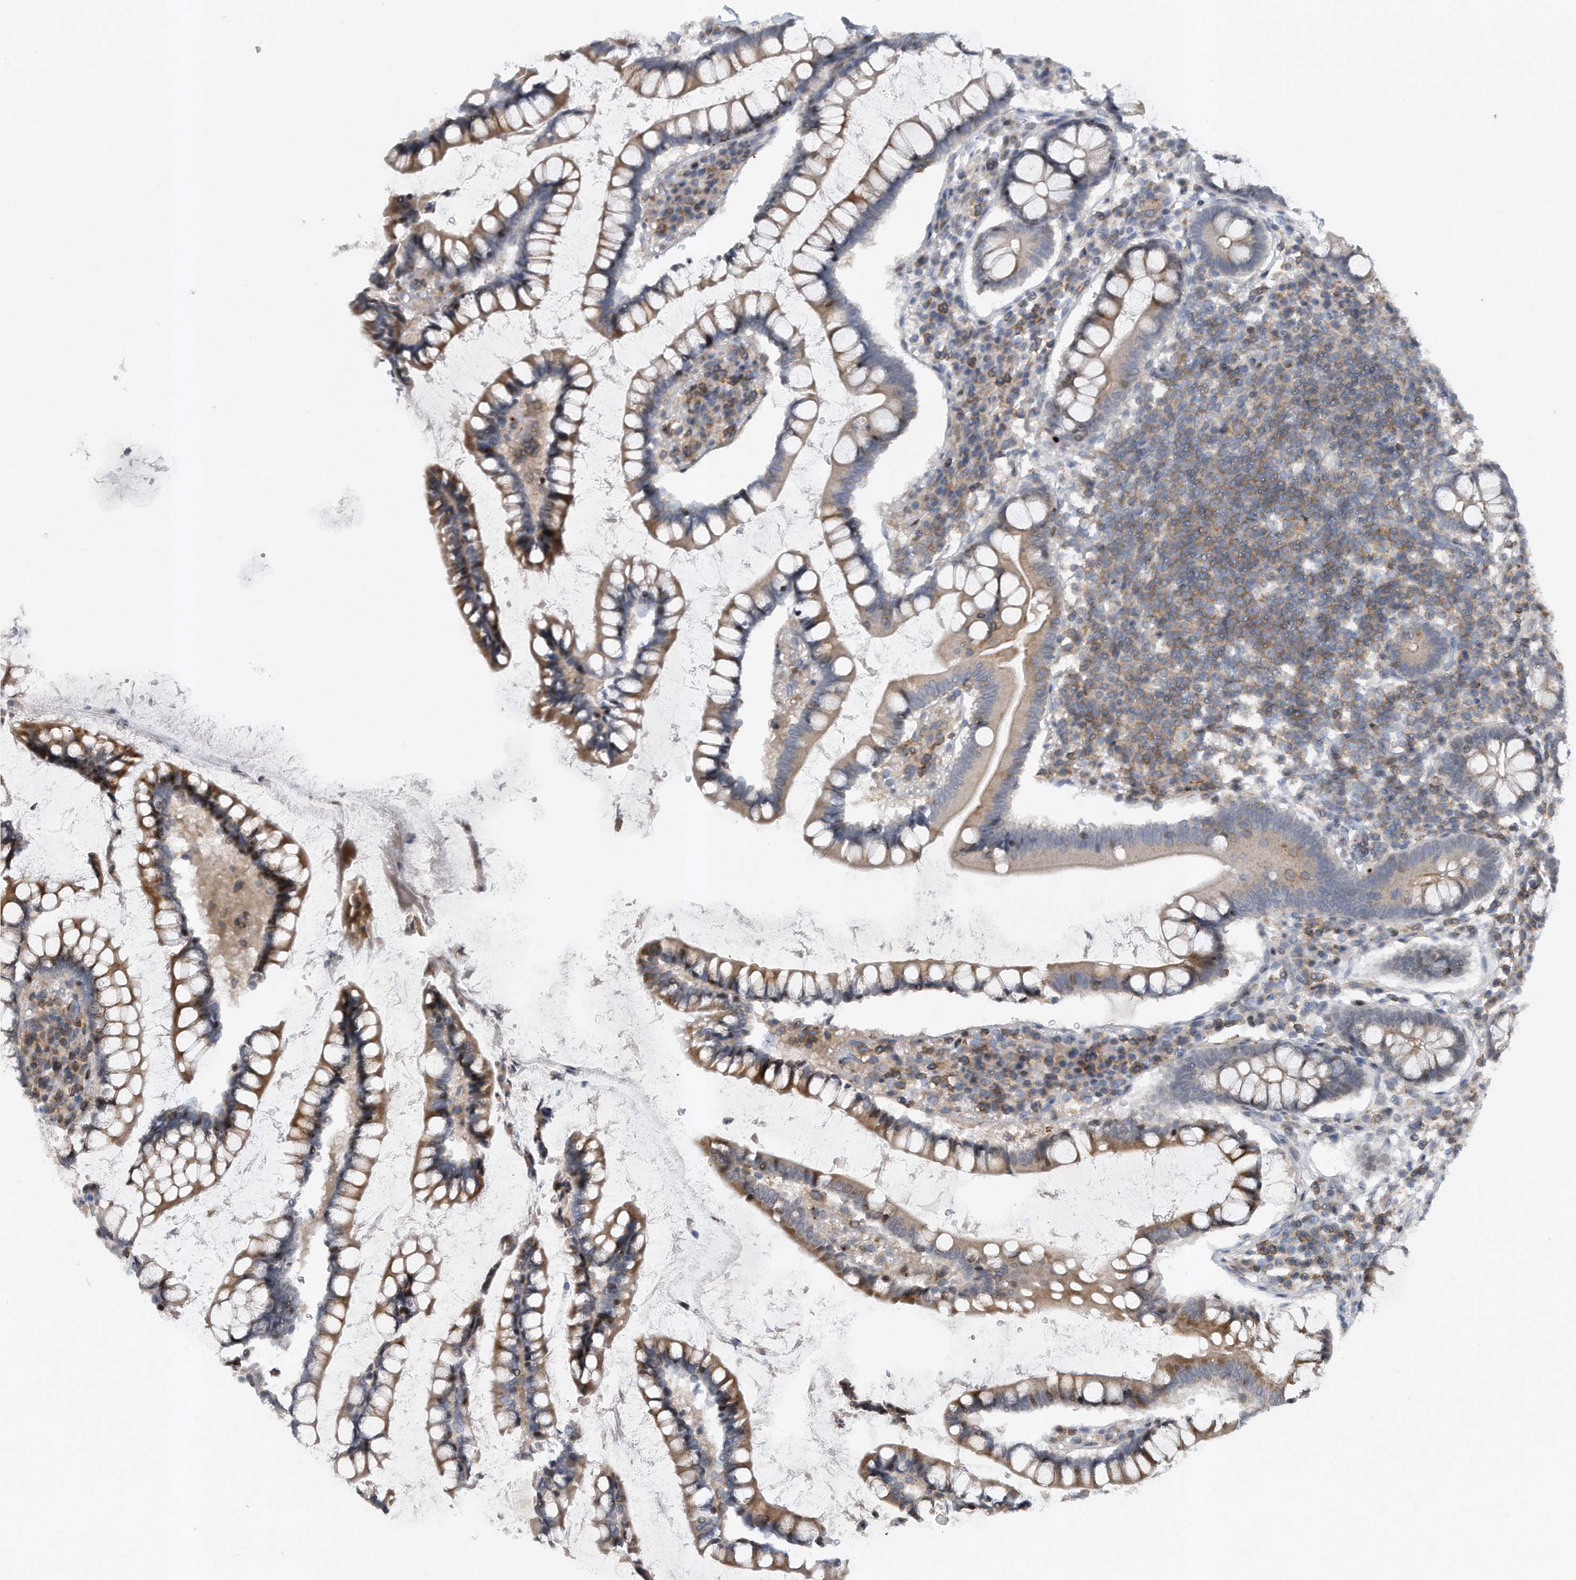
{"staining": {"intensity": "negative", "quantity": "none", "location": "none"}, "tissue": "colon", "cell_type": "Endothelial cells", "image_type": "normal", "snomed": [{"axis": "morphology", "description": "Normal tissue, NOS"}, {"axis": "topography", "description": "Colon"}], "caption": "This is an IHC histopathology image of benign human colon. There is no staining in endothelial cells.", "gene": "PGBD2", "patient": {"sex": "female", "age": 79}}